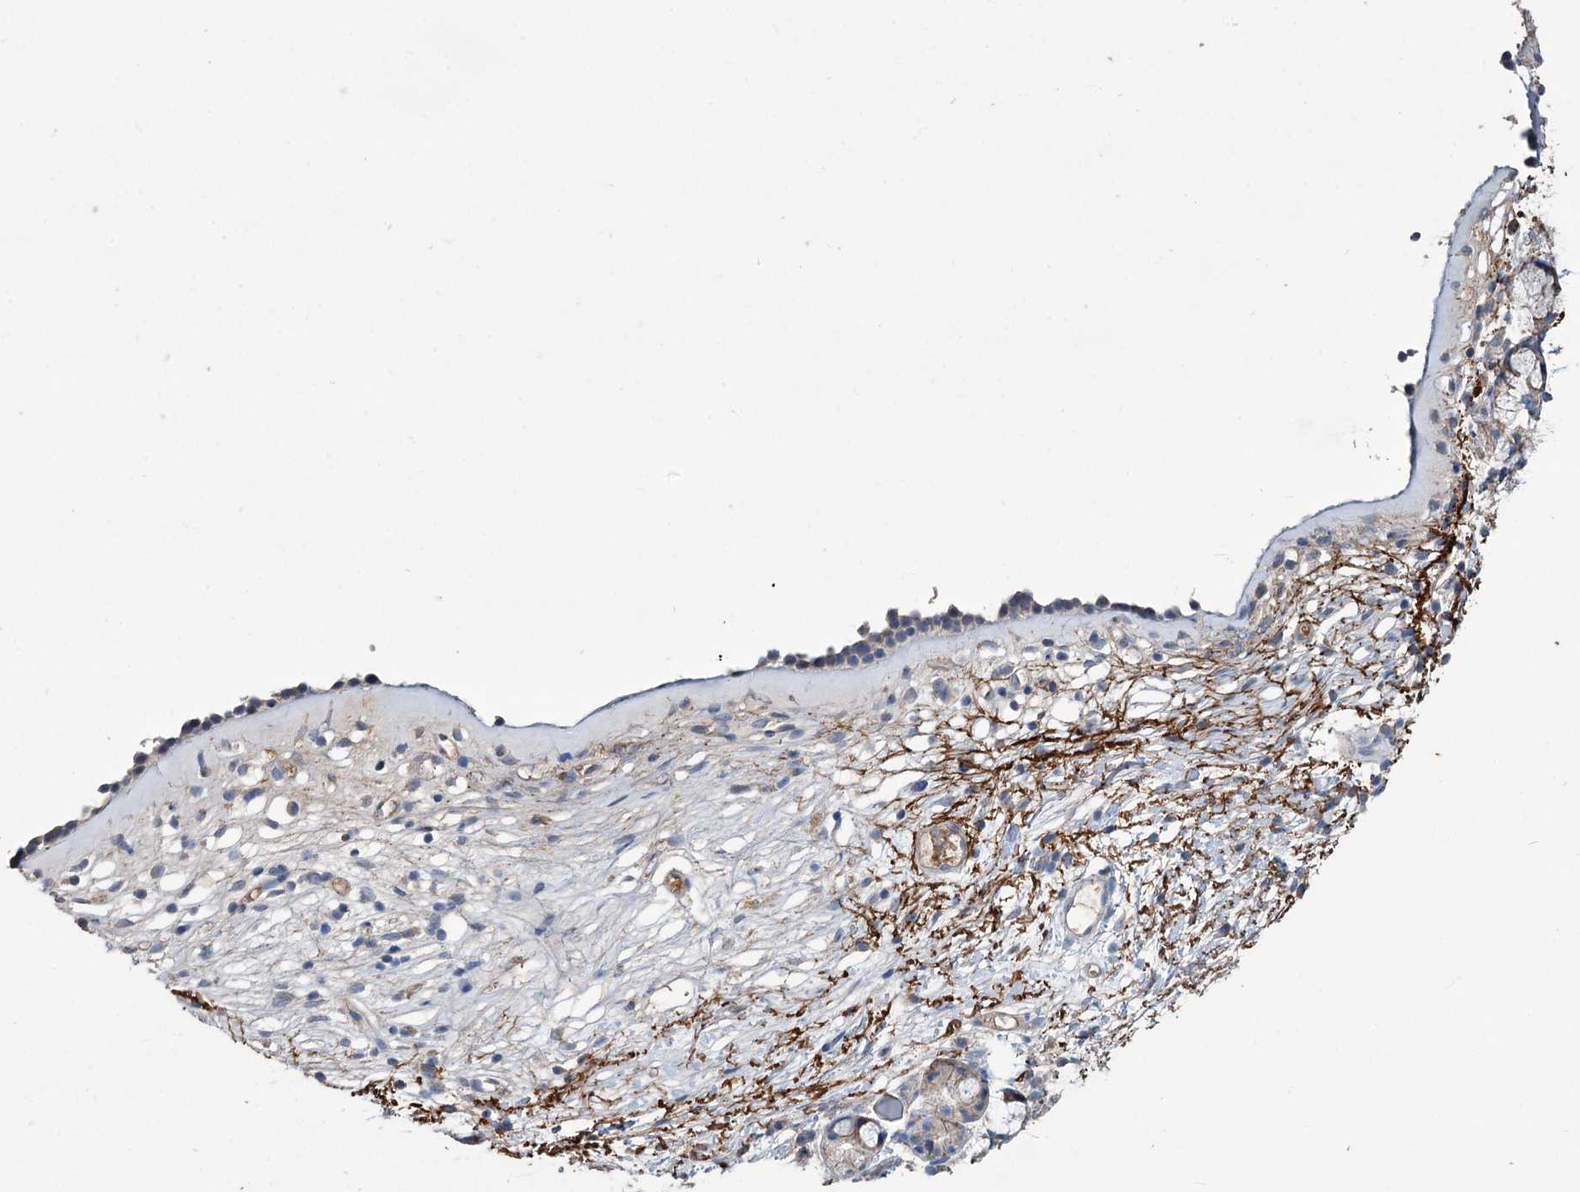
{"staining": {"intensity": "negative", "quantity": "none", "location": "none"}, "tissue": "nasopharynx", "cell_type": "Respiratory epithelial cells", "image_type": "normal", "snomed": [{"axis": "morphology", "description": "Normal tissue, NOS"}, {"axis": "morphology", "description": "Inflammation, NOS"}, {"axis": "topography", "description": "Nasopharynx"}], "caption": "Immunohistochemical staining of benign human nasopharynx reveals no significant expression in respiratory epithelial cells.", "gene": "URAD", "patient": {"sex": "male", "age": 70}}